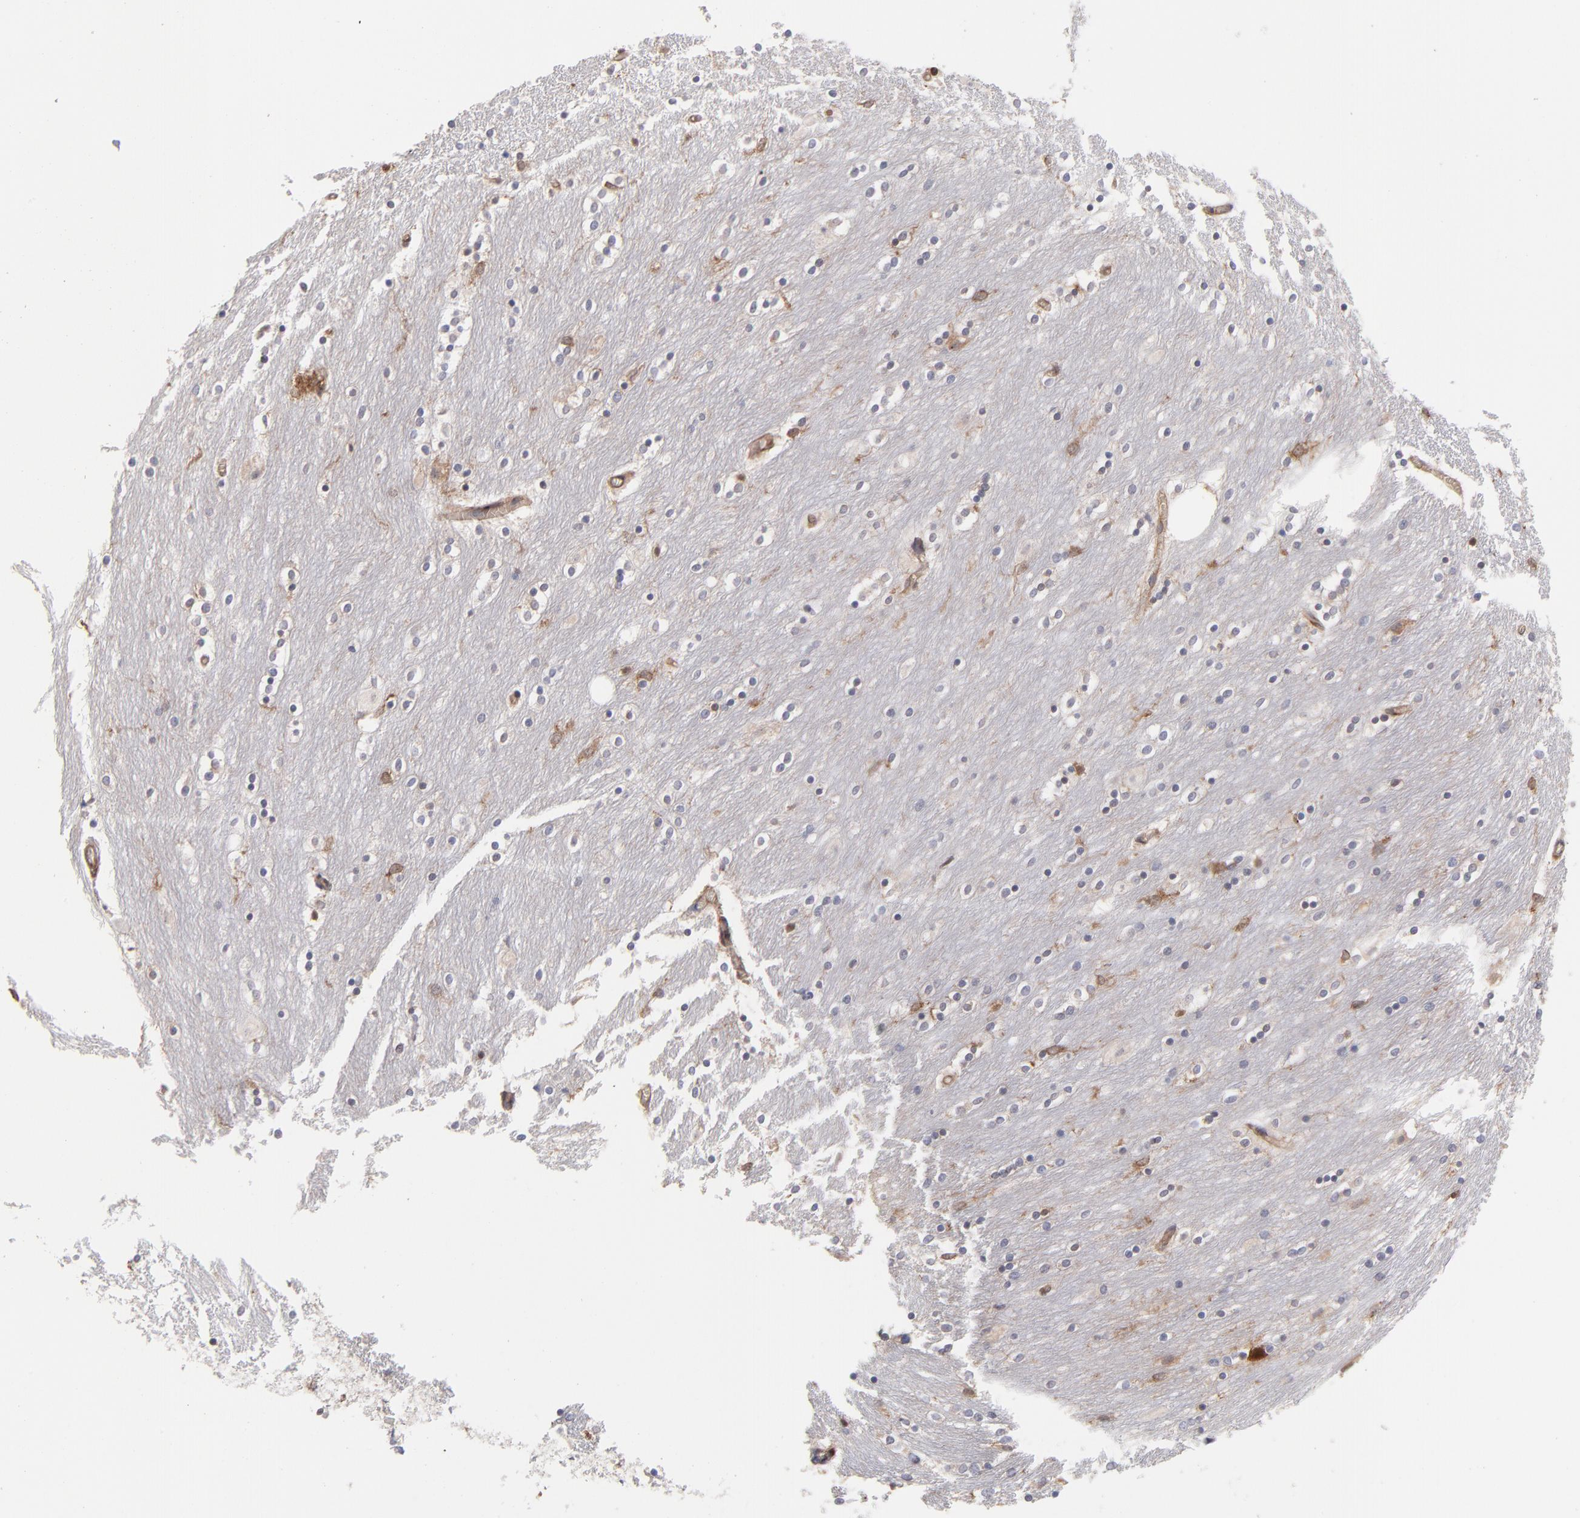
{"staining": {"intensity": "moderate", "quantity": "<25%", "location": "cytoplasmic/membranous"}, "tissue": "caudate", "cell_type": "Glial cells", "image_type": "normal", "snomed": [{"axis": "morphology", "description": "Normal tissue, NOS"}, {"axis": "topography", "description": "Lateral ventricle wall"}], "caption": "Immunohistochemical staining of unremarkable caudate displays low levels of moderate cytoplasmic/membranous staining in about <25% of glial cells. Nuclei are stained in blue.", "gene": "MAPRE1", "patient": {"sex": "female", "age": 54}}